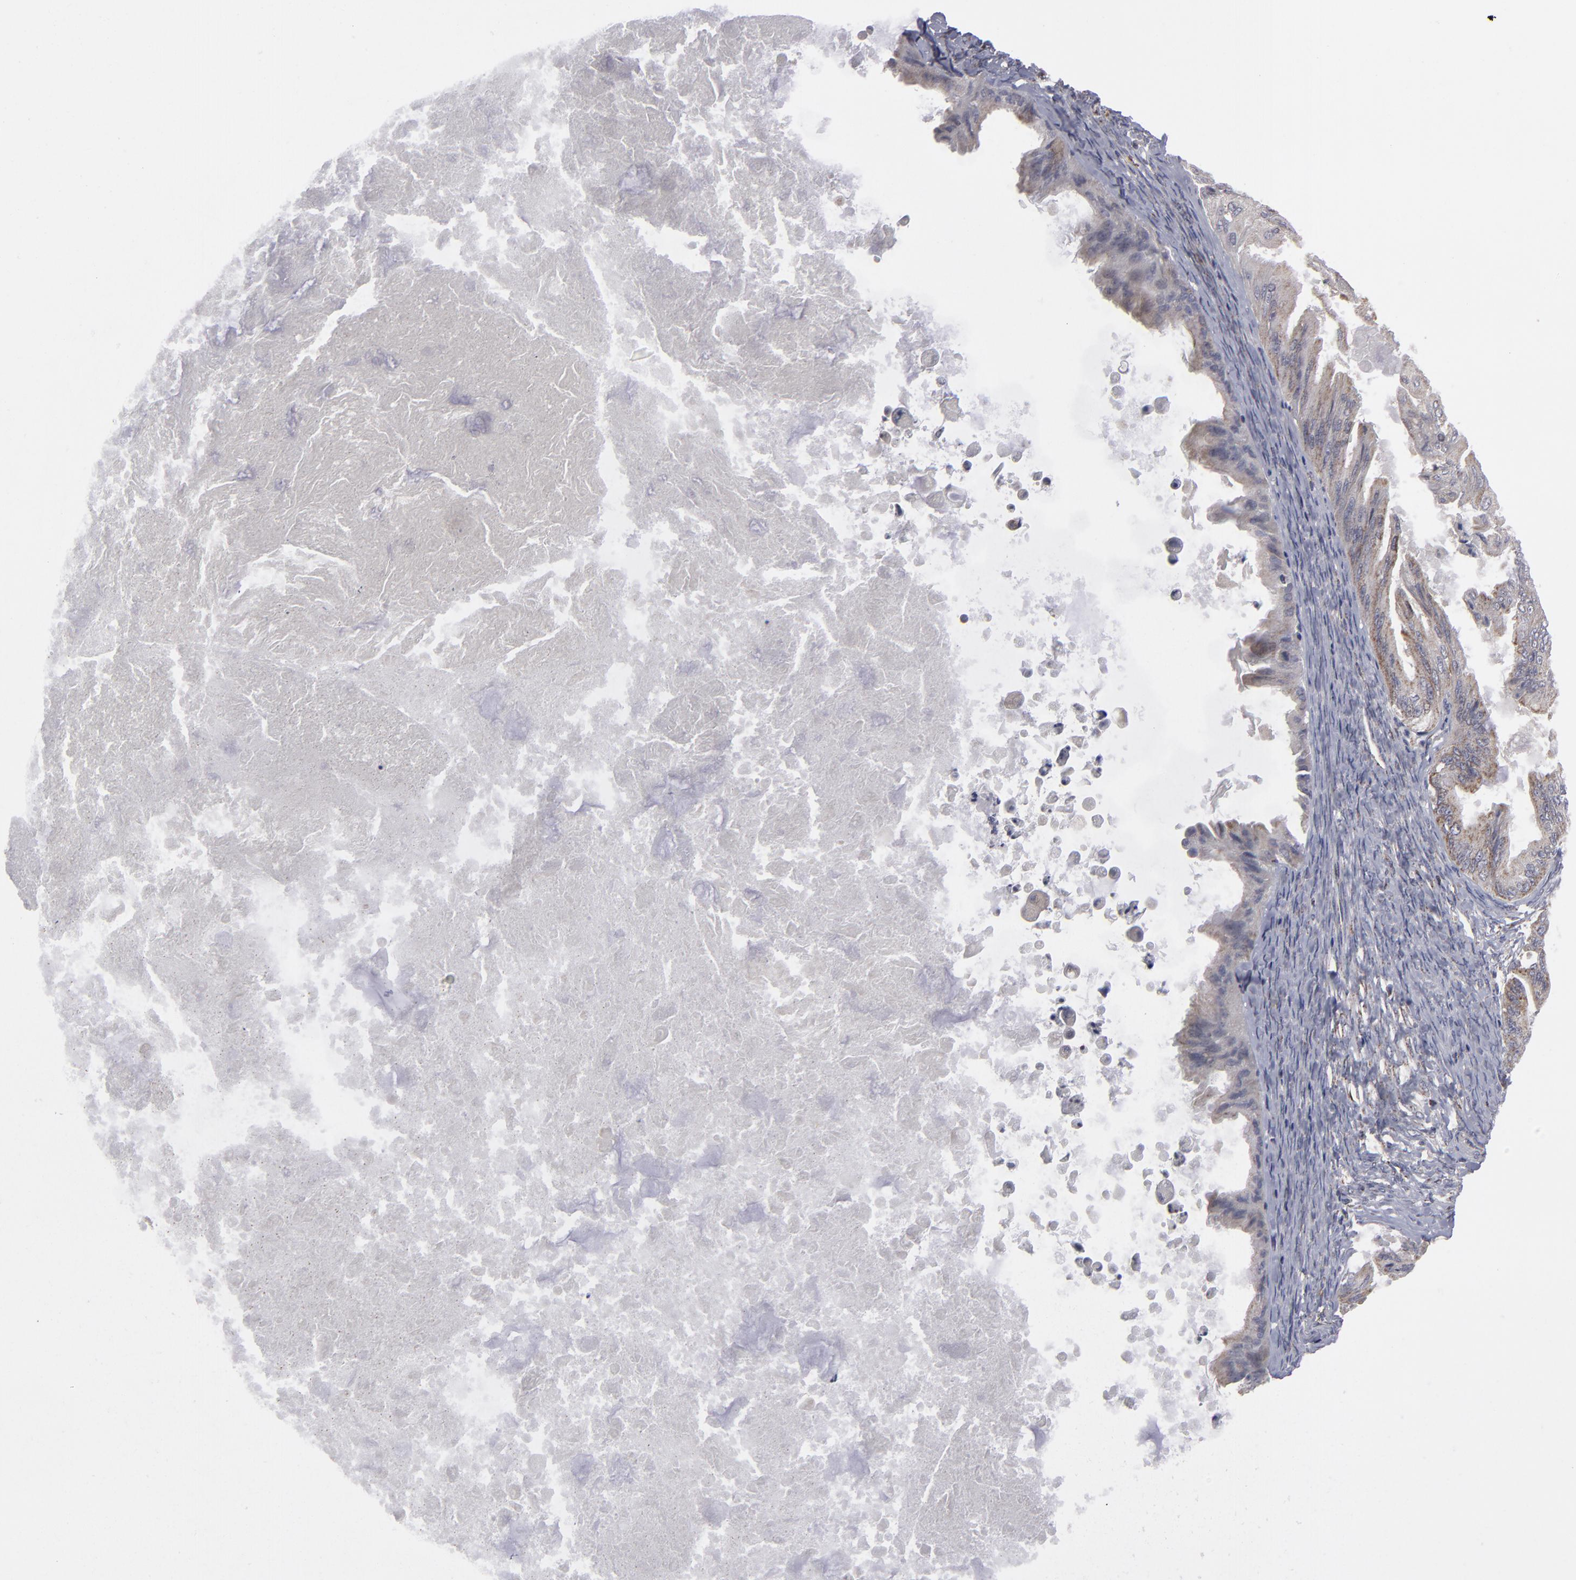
{"staining": {"intensity": "moderate", "quantity": "25%-75%", "location": "cytoplasmic/membranous"}, "tissue": "ovarian cancer", "cell_type": "Tumor cells", "image_type": "cancer", "snomed": [{"axis": "morphology", "description": "Cystadenocarcinoma, mucinous, NOS"}, {"axis": "topography", "description": "Ovary"}], "caption": "Ovarian cancer (mucinous cystadenocarcinoma) tissue reveals moderate cytoplasmic/membranous positivity in about 25%-75% of tumor cells, visualized by immunohistochemistry.", "gene": "MYOM2", "patient": {"sex": "female", "age": 37}}